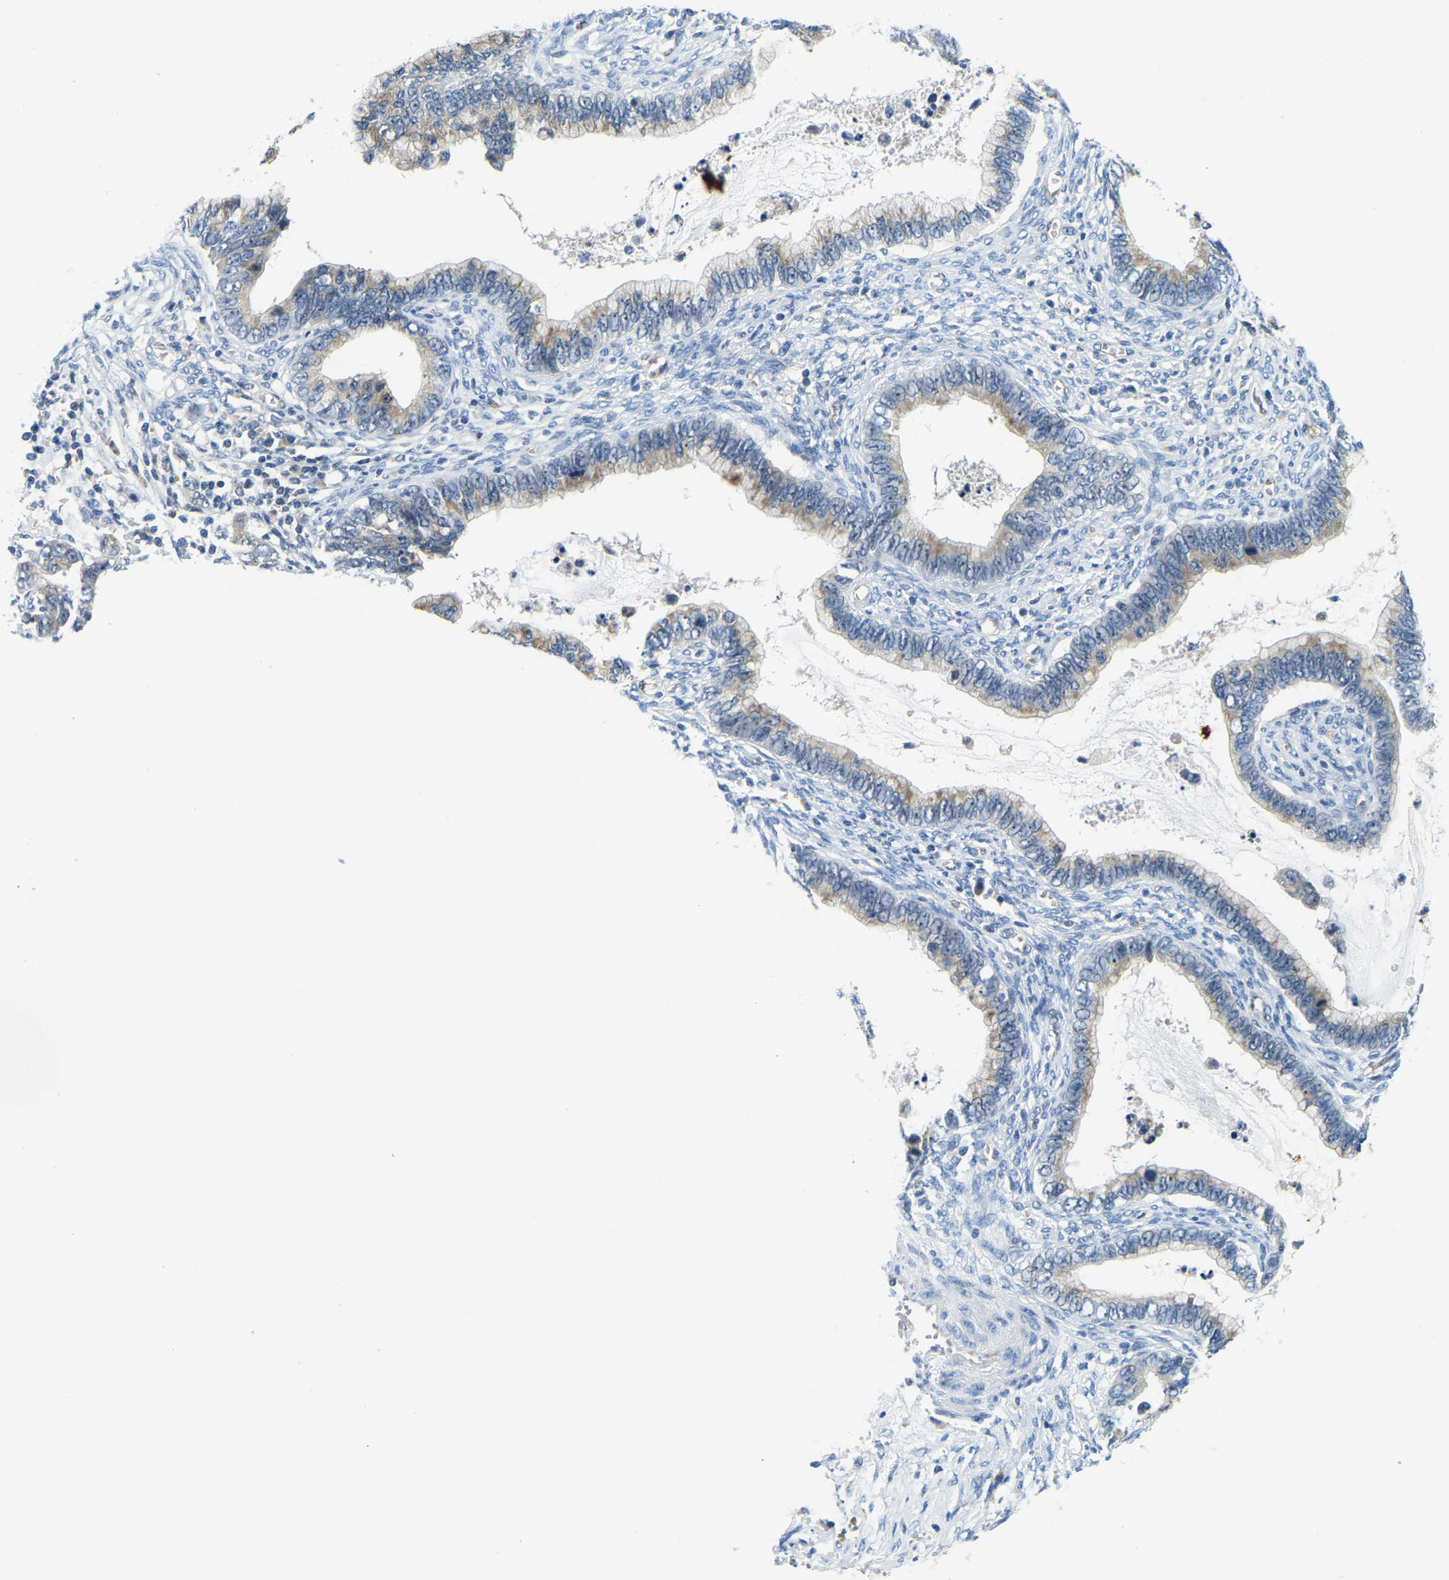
{"staining": {"intensity": "weak", "quantity": "25%-75%", "location": "cytoplasmic/membranous"}, "tissue": "cervical cancer", "cell_type": "Tumor cells", "image_type": "cancer", "snomed": [{"axis": "morphology", "description": "Adenocarcinoma, NOS"}, {"axis": "topography", "description": "Cervix"}], "caption": "Approximately 25%-75% of tumor cells in human cervical cancer show weak cytoplasmic/membranous protein staining as visualized by brown immunohistochemical staining.", "gene": "RRP1", "patient": {"sex": "female", "age": 44}}